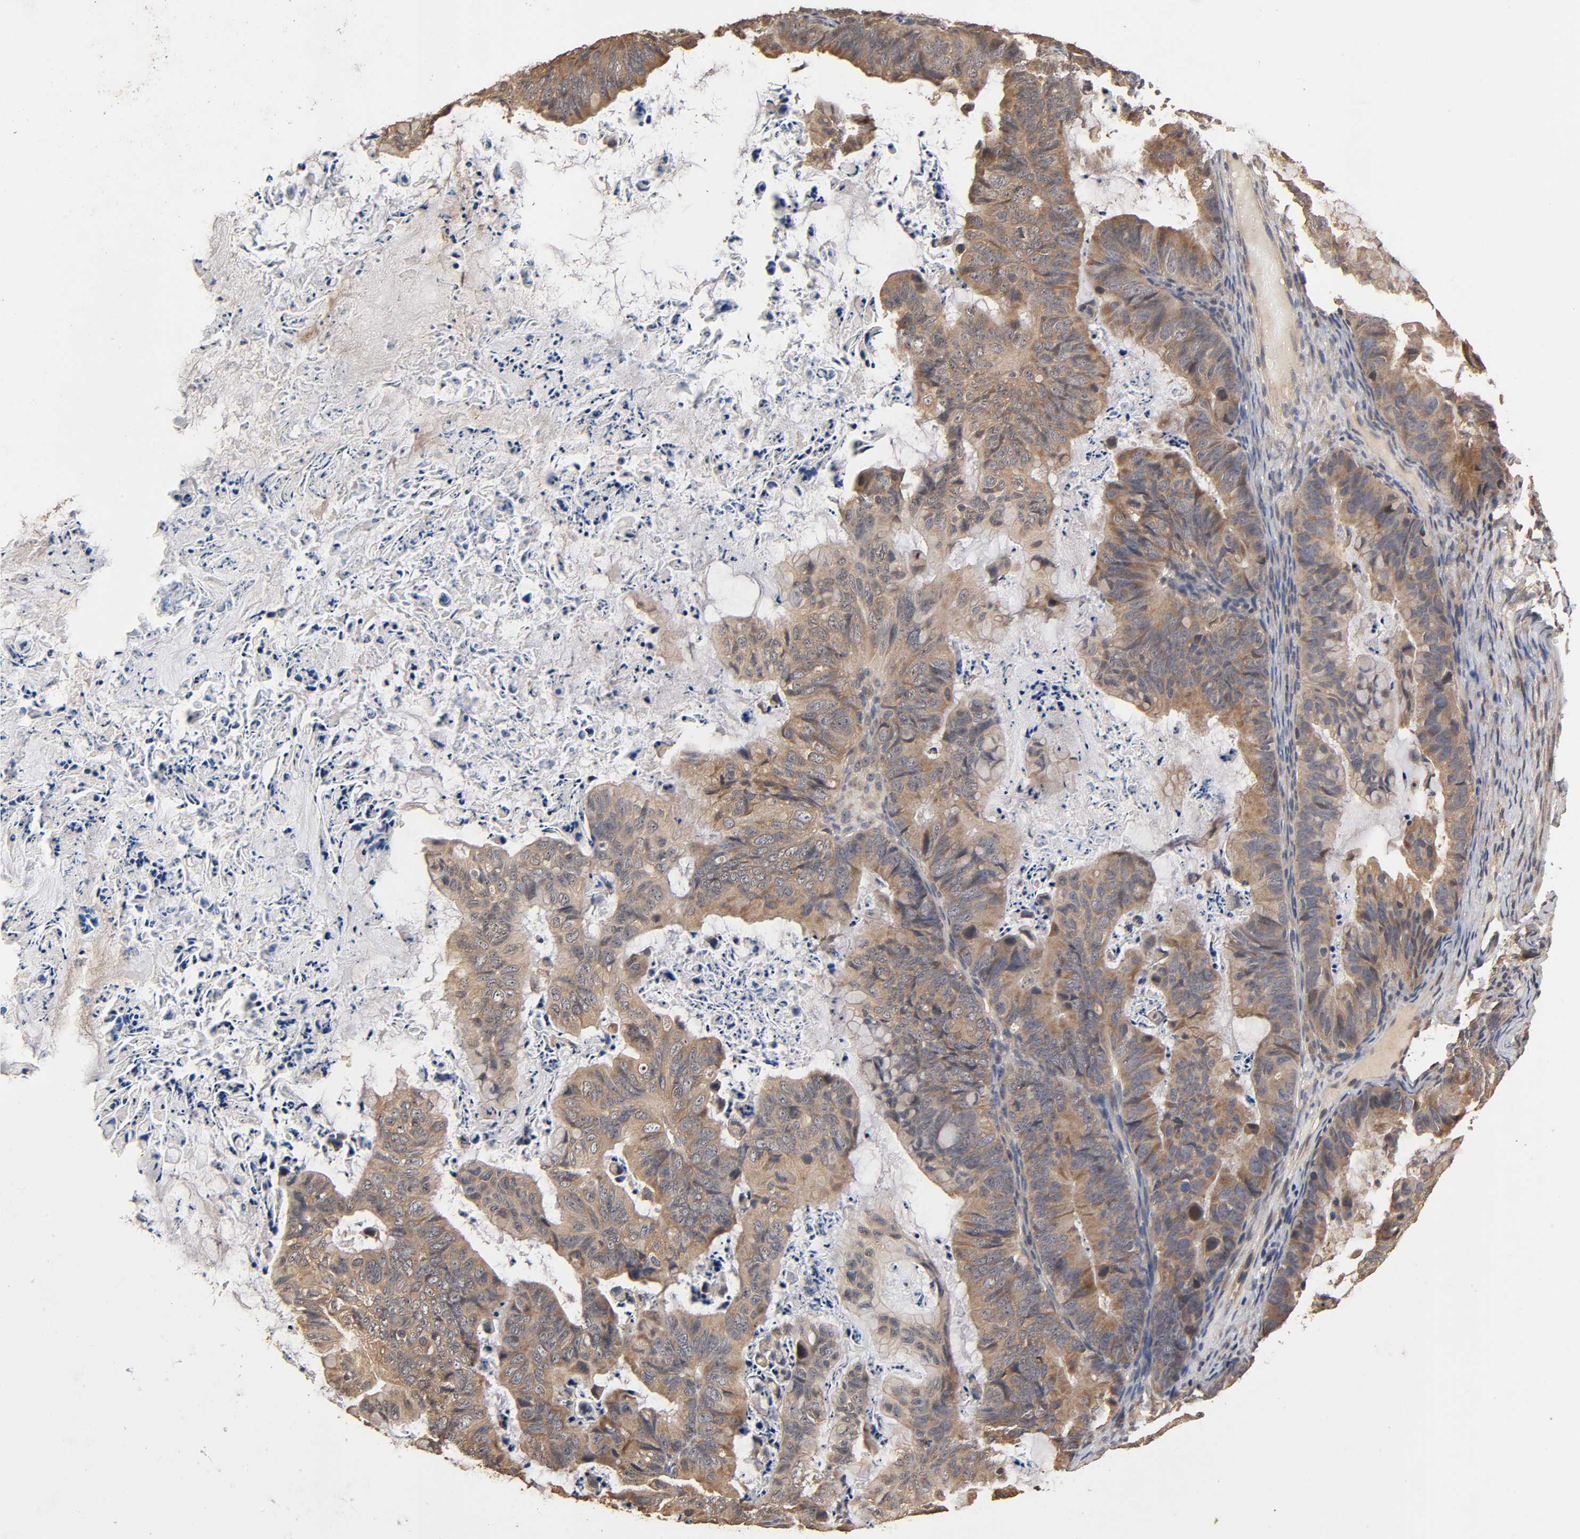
{"staining": {"intensity": "moderate", "quantity": ">75%", "location": "cytoplasmic/membranous"}, "tissue": "ovarian cancer", "cell_type": "Tumor cells", "image_type": "cancer", "snomed": [{"axis": "morphology", "description": "Cystadenocarcinoma, mucinous, NOS"}, {"axis": "topography", "description": "Ovary"}], "caption": "Protein analysis of mucinous cystadenocarcinoma (ovarian) tissue demonstrates moderate cytoplasmic/membranous staining in about >75% of tumor cells.", "gene": "ARHGEF7", "patient": {"sex": "female", "age": 36}}